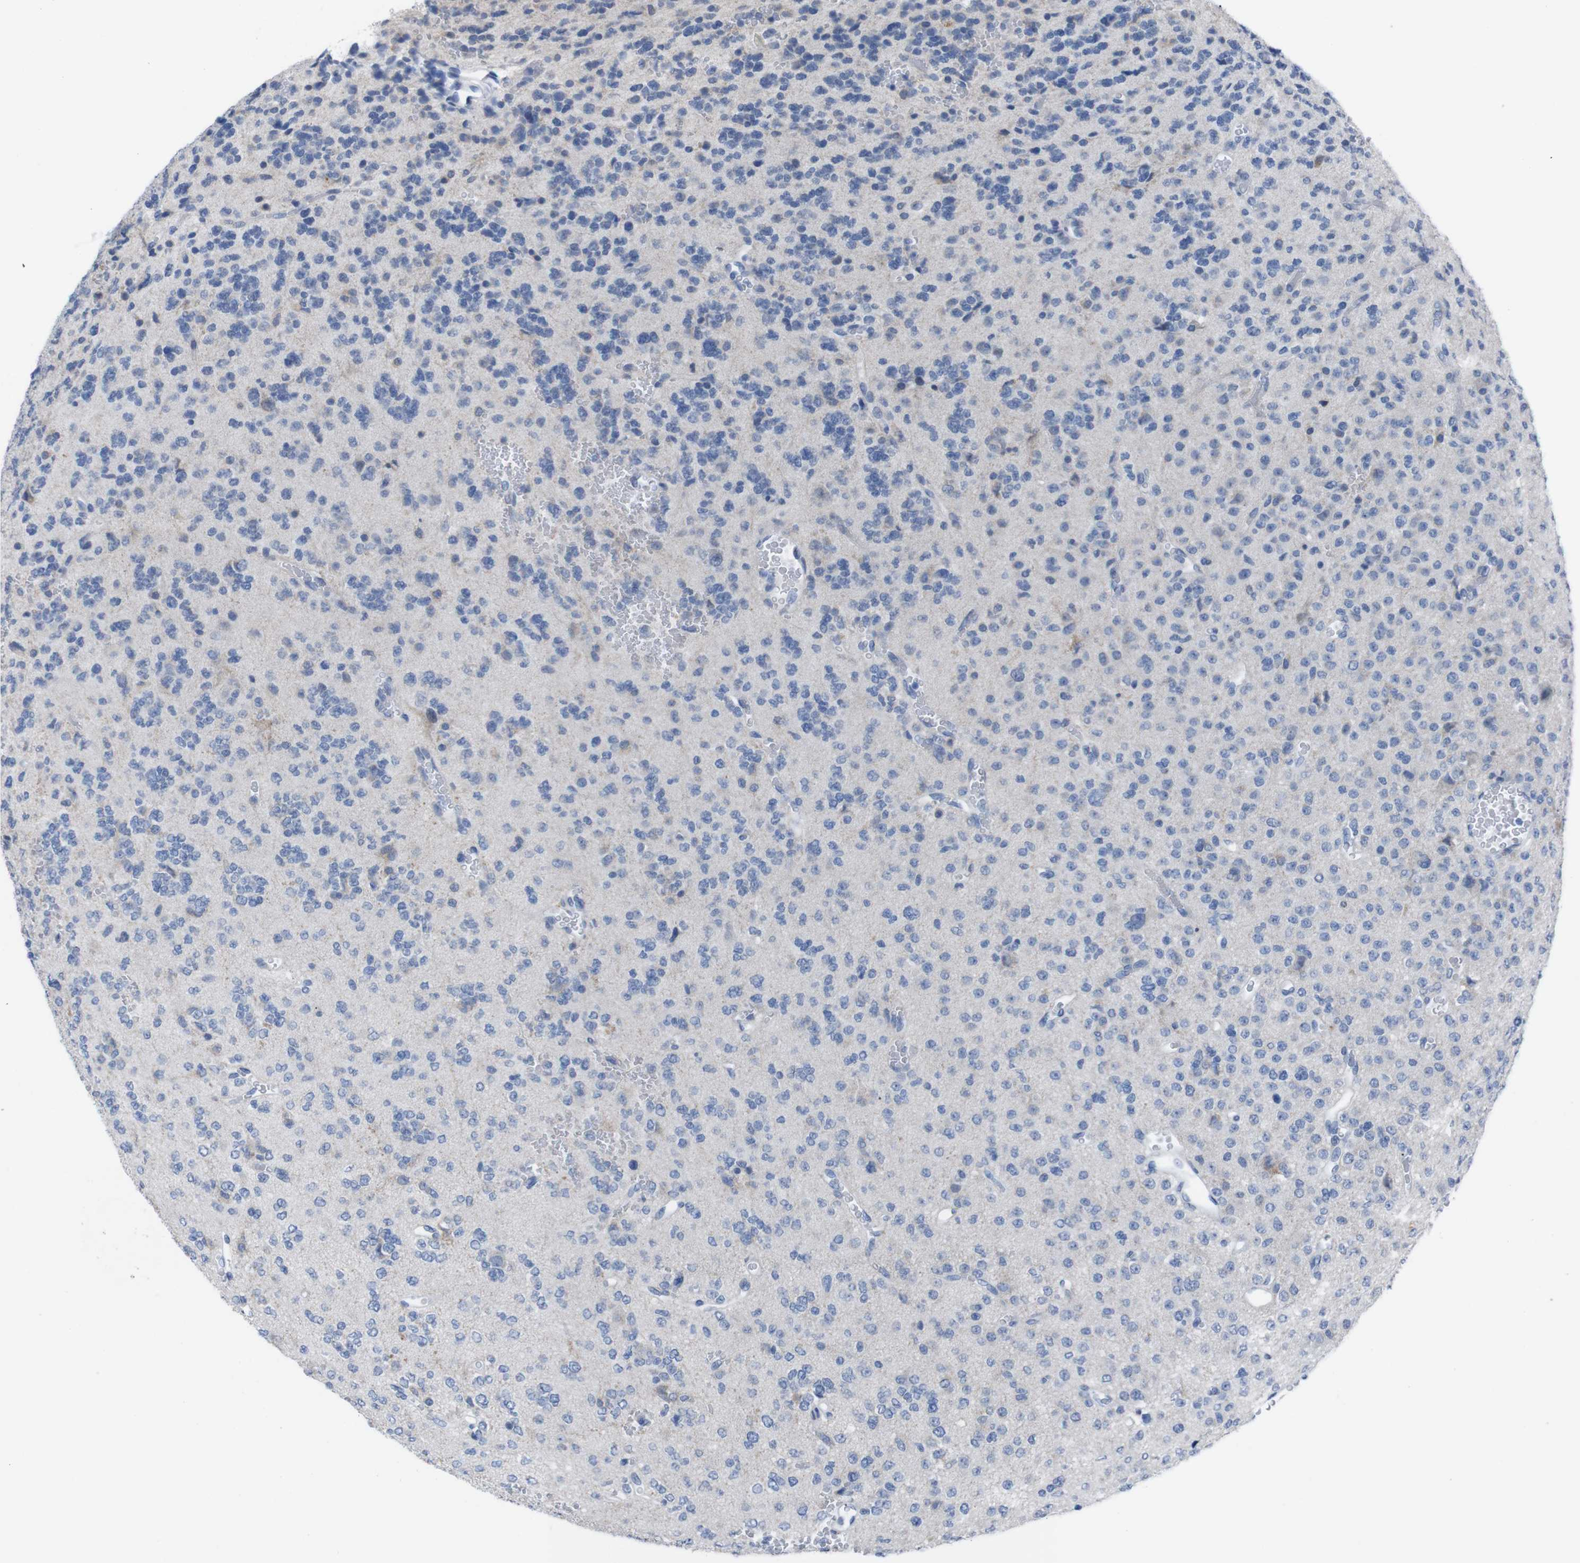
{"staining": {"intensity": "negative", "quantity": "none", "location": "none"}, "tissue": "glioma", "cell_type": "Tumor cells", "image_type": "cancer", "snomed": [{"axis": "morphology", "description": "Glioma, malignant, Low grade"}, {"axis": "topography", "description": "Brain"}], "caption": "Tumor cells show no significant staining in malignant glioma (low-grade).", "gene": "IRF4", "patient": {"sex": "male", "age": 38}}